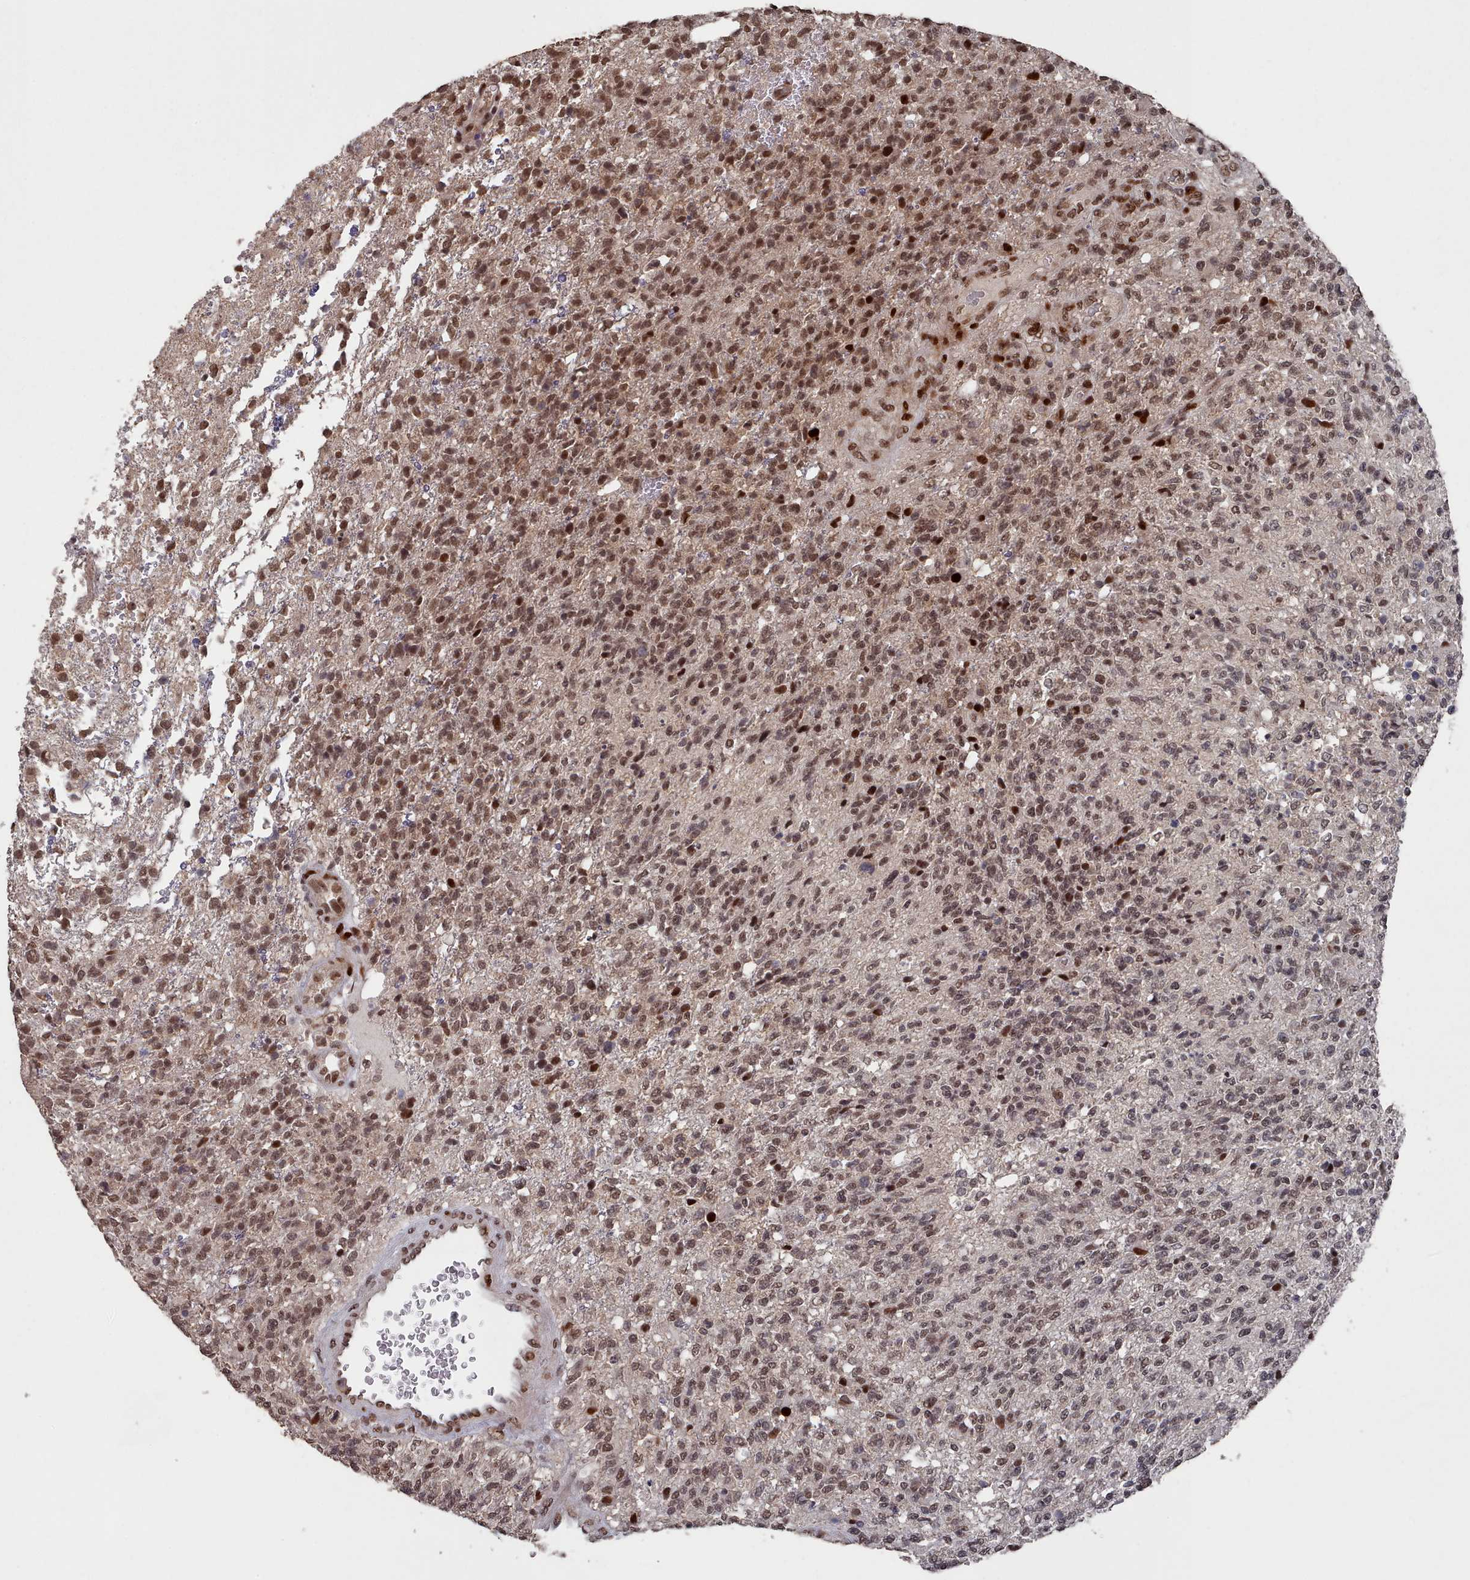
{"staining": {"intensity": "moderate", "quantity": ">75%", "location": "nuclear"}, "tissue": "glioma", "cell_type": "Tumor cells", "image_type": "cancer", "snomed": [{"axis": "morphology", "description": "Glioma, malignant, High grade"}, {"axis": "topography", "description": "Brain"}], "caption": "Protein staining of glioma tissue demonstrates moderate nuclear positivity in about >75% of tumor cells.", "gene": "PNRC2", "patient": {"sex": "male", "age": 56}}